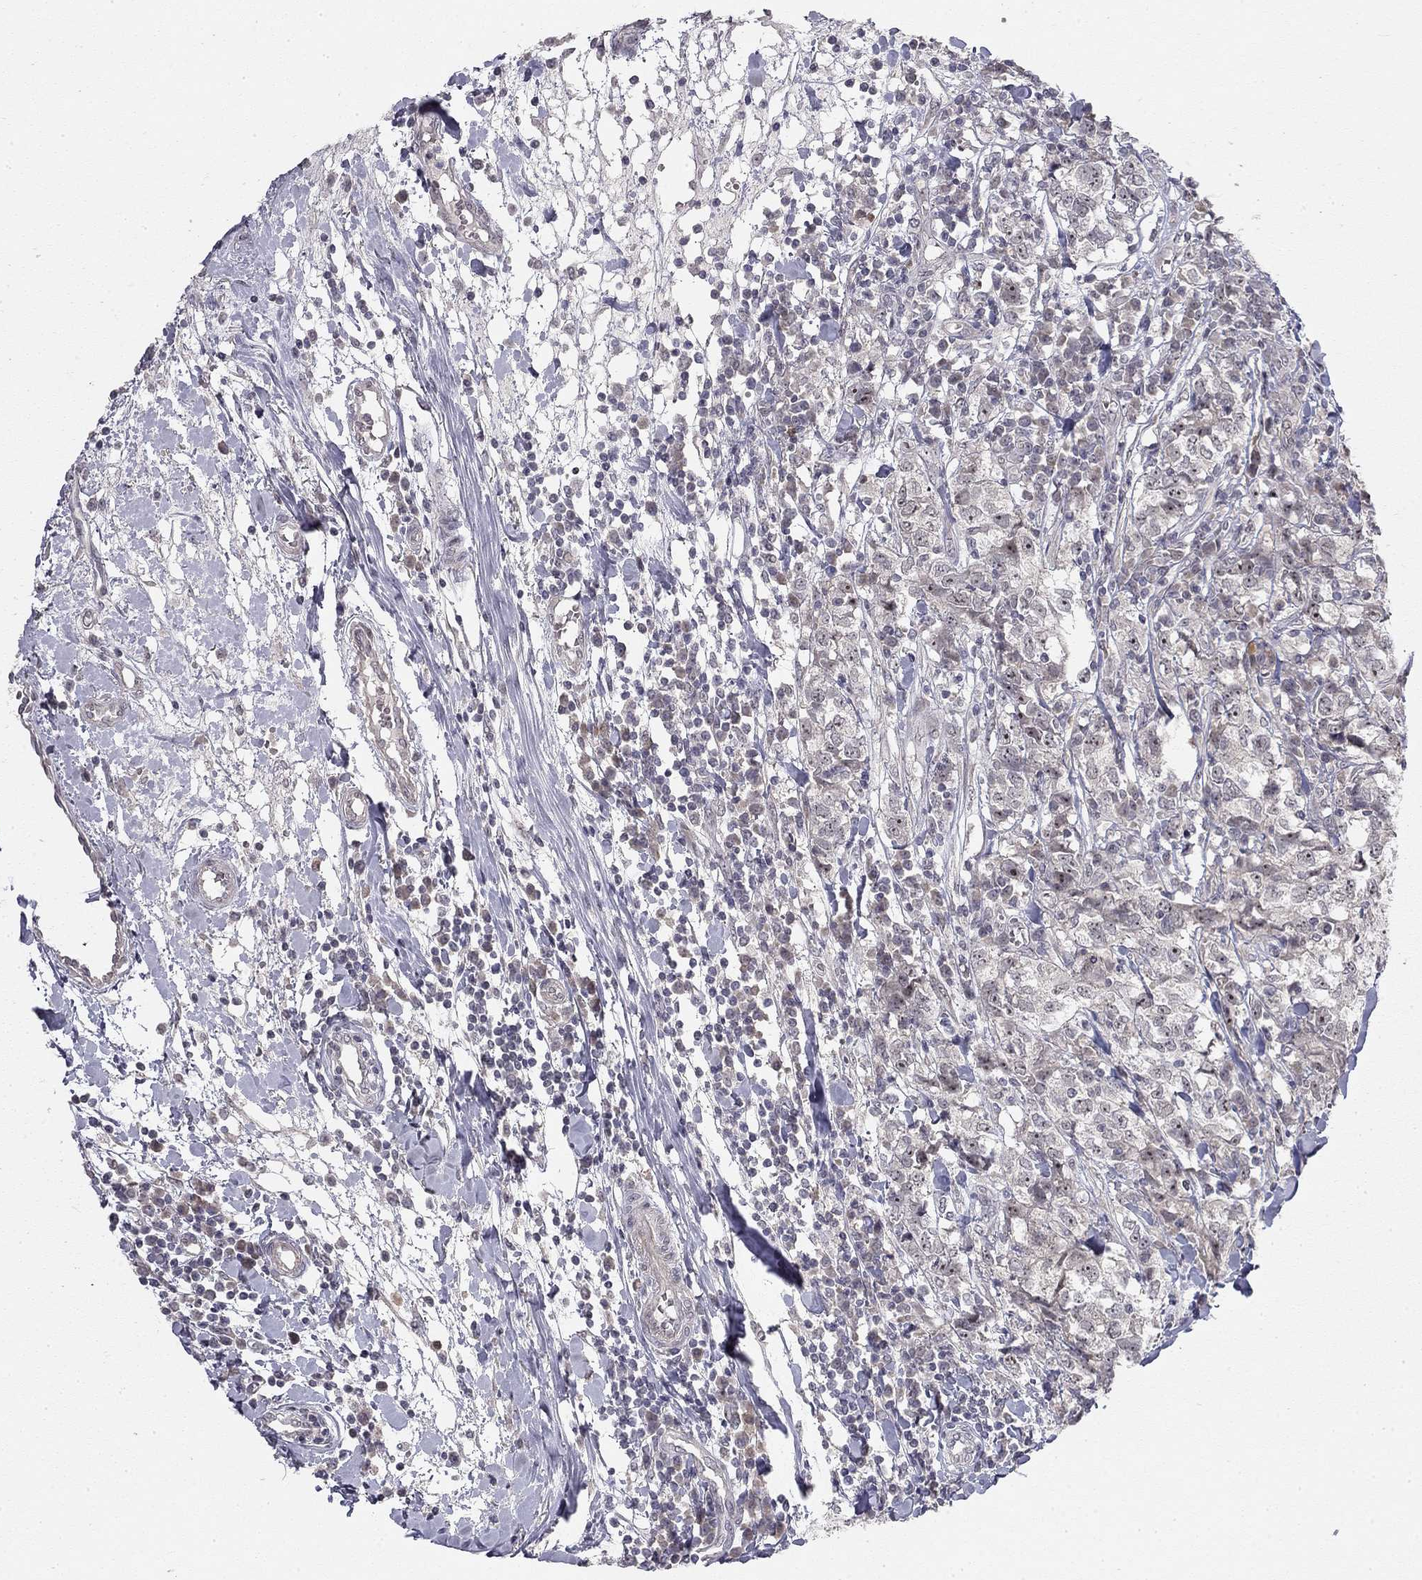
{"staining": {"intensity": "moderate", "quantity": "<25%", "location": "nuclear"}, "tissue": "breast cancer", "cell_type": "Tumor cells", "image_type": "cancer", "snomed": [{"axis": "morphology", "description": "Duct carcinoma"}, {"axis": "topography", "description": "Breast"}], "caption": "Immunohistochemistry staining of breast infiltrating ductal carcinoma, which shows low levels of moderate nuclear expression in approximately <25% of tumor cells indicating moderate nuclear protein positivity. The staining was performed using DAB (brown) for protein detection and nuclei were counterstained in hematoxylin (blue).", "gene": "STXBP6", "patient": {"sex": "female", "age": 30}}